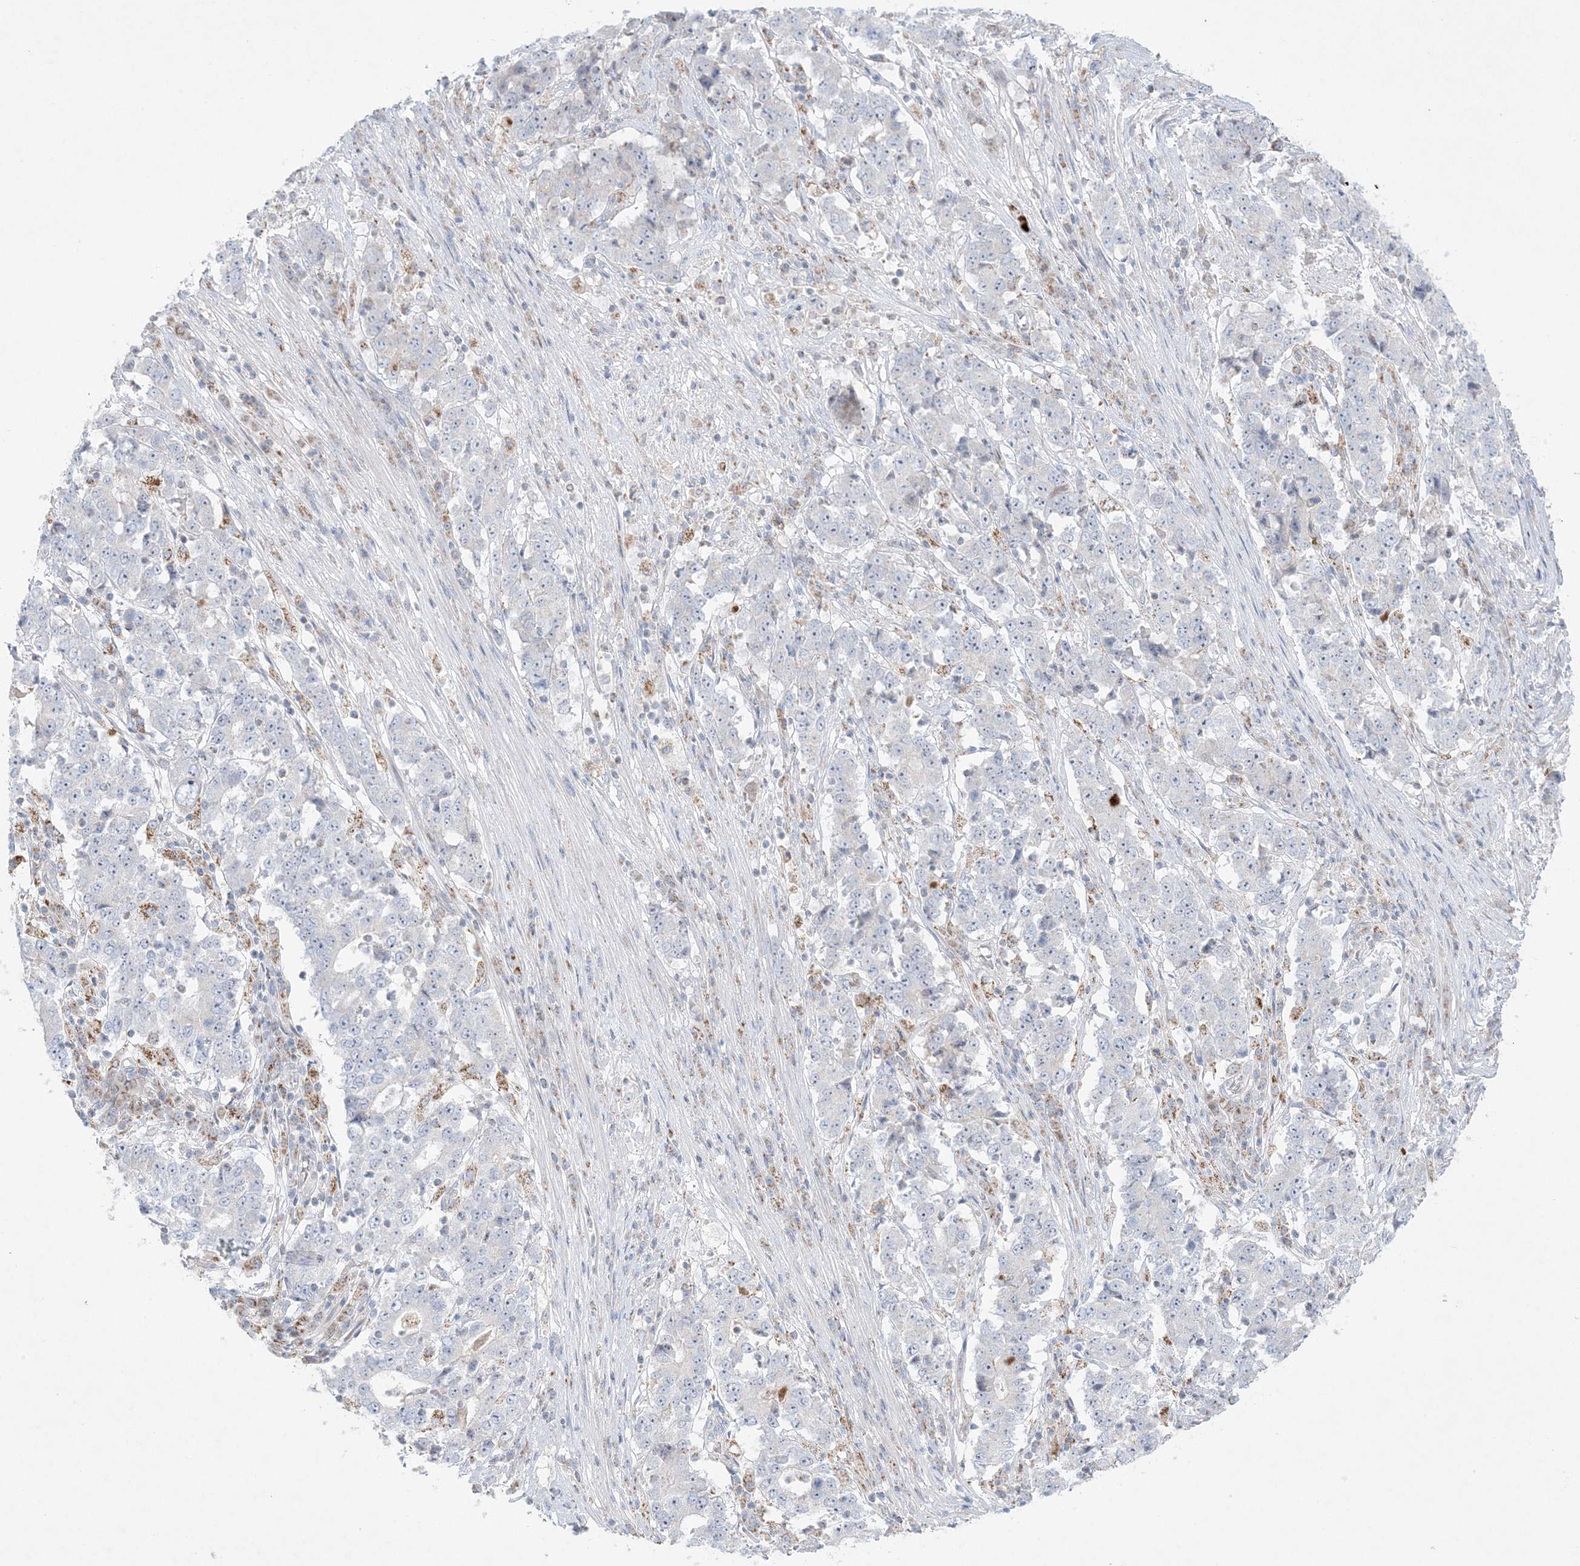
{"staining": {"intensity": "negative", "quantity": "none", "location": "none"}, "tissue": "stomach cancer", "cell_type": "Tumor cells", "image_type": "cancer", "snomed": [{"axis": "morphology", "description": "Adenocarcinoma, NOS"}, {"axis": "topography", "description": "Stomach"}], "caption": "Immunohistochemistry image of stomach adenocarcinoma stained for a protein (brown), which exhibits no expression in tumor cells. The staining is performed using DAB (3,3'-diaminobenzidine) brown chromogen with nuclei counter-stained in using hematoxylin.", "gene": "KCTD6", "patient": {"sex": "male", "age": 59}}